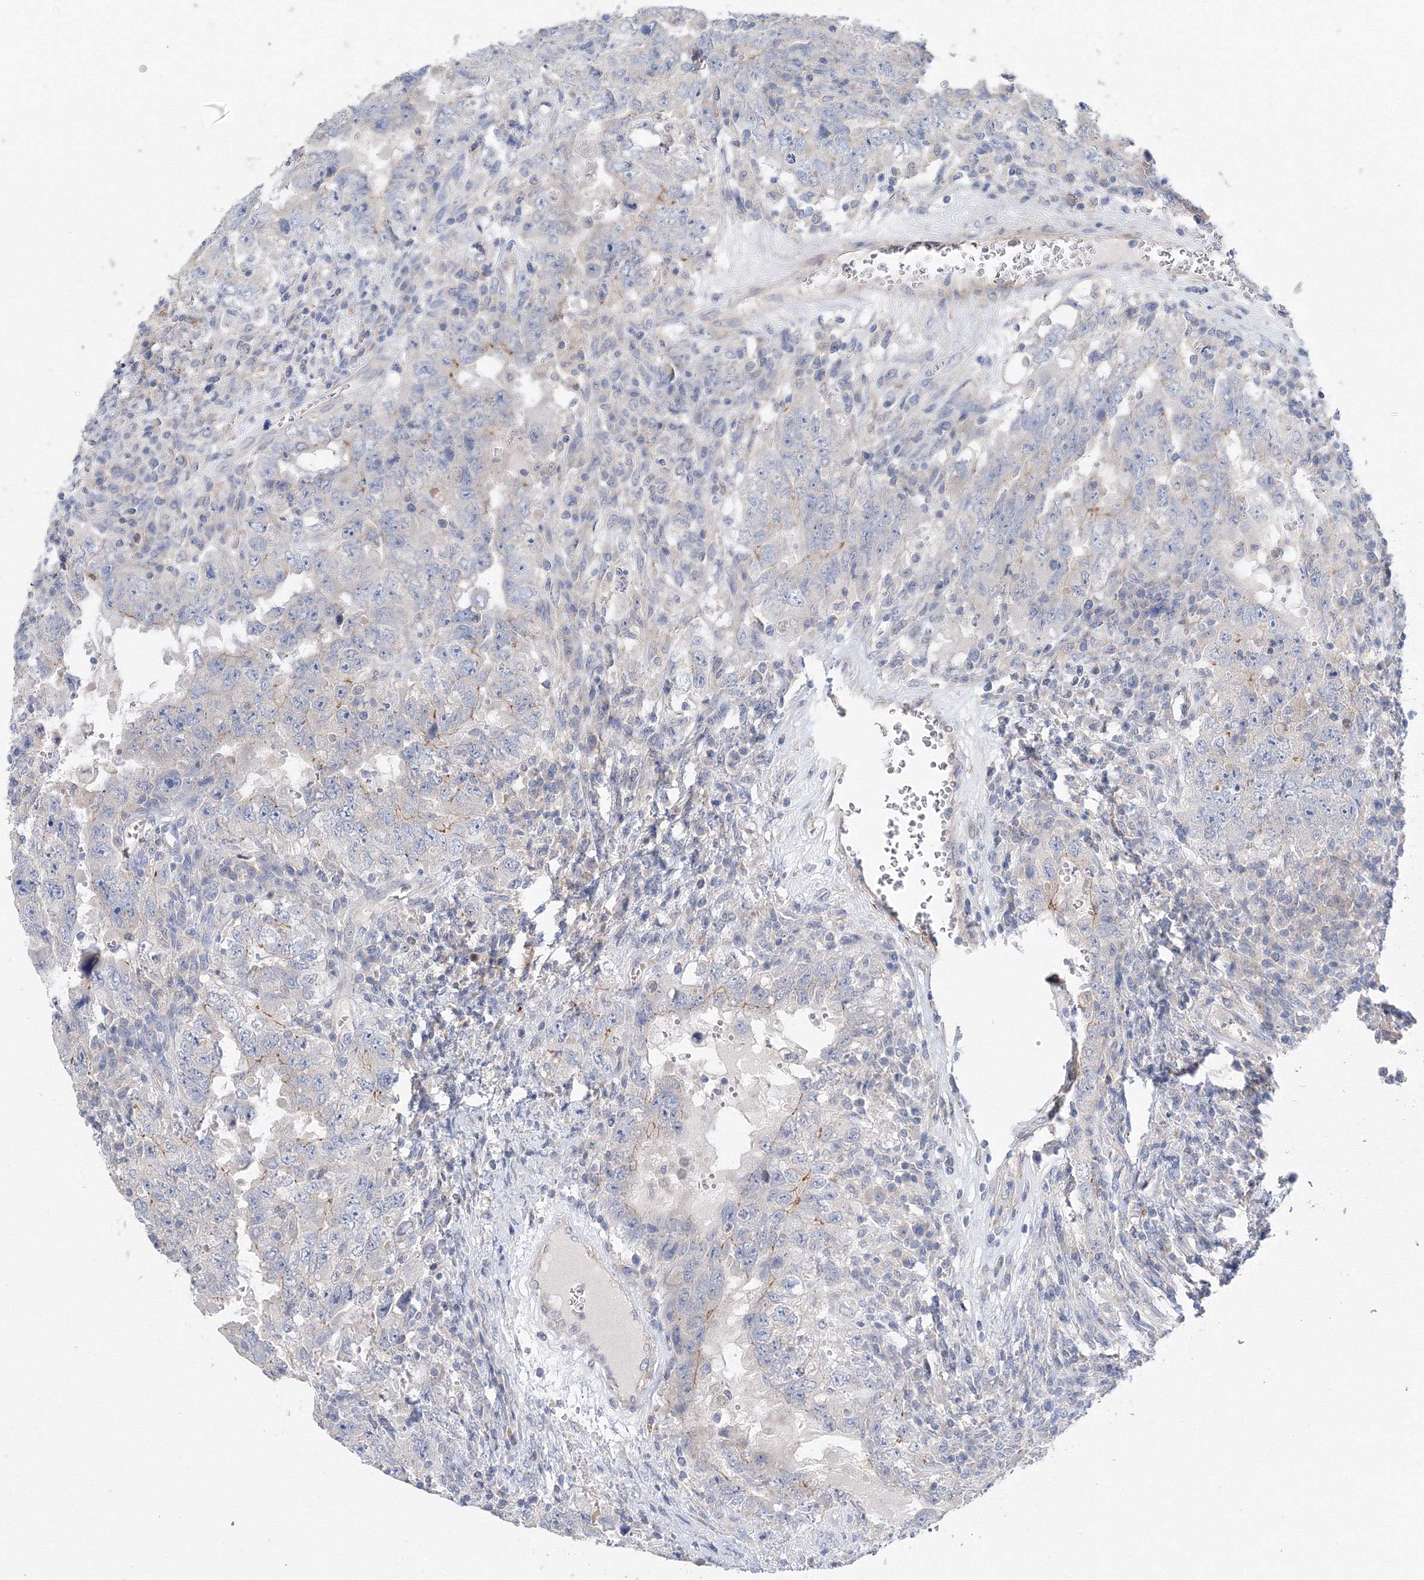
{"staining": {"intensity": "negative", "quantity": "none", "location": "none"}, "tissue": "testis cancer", "cell_type": "Tumor cells", "image_type": "cancer", "snomed": [{"axis": "morphology", "description": "Carcinoma, Embryonal, NOS"}, {"axis": "topography", "description": "Testis"}], "caption": "High power microscopy photomicrograph of an immunohistochemistry histopathology image of testis embryonal carcinoma, revealing no significant positivity in tumor cells.", "gene": "DIS3L2", "patient": {"sex": "male", "age": 26}}